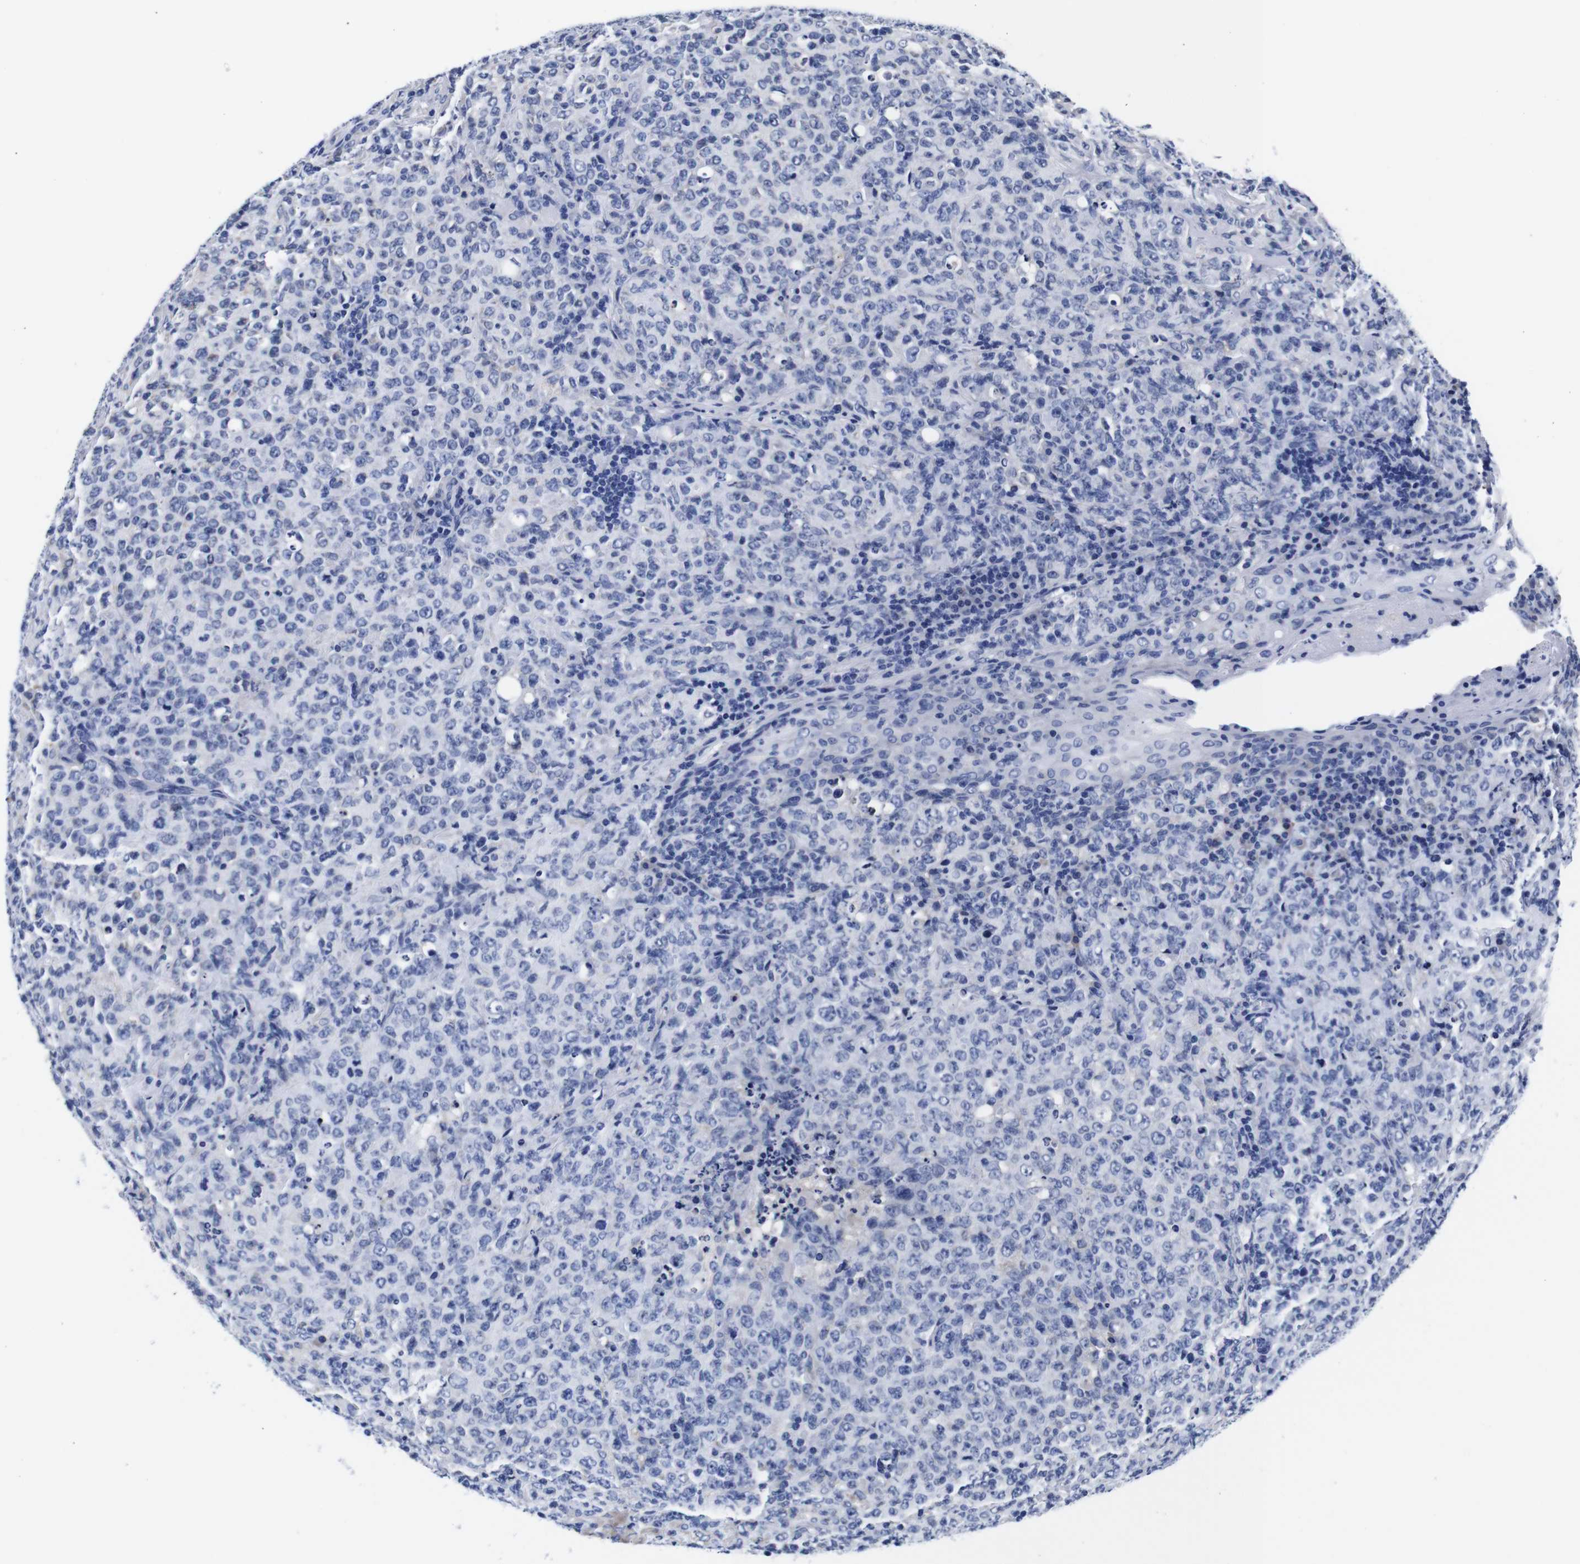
{"staining": {"intensity": "negative", "quantity": "none", "location": "none"}, "tissue": "lymphoma", "cell_type": "Tumor cells", "image_type": "cancer", "snomed": [{"axis": "morphology", "description": "Malignant lymphoma, non-Hodgkin's type, High grade"}, {"axis": "topography", "description": "Tonsil"}], "caption": "This histopathology image is of lymphoma stained with immunohistochemistry to label a protein in brown with the nuclei are counter-stained blue. There is no staining in tumor cells.", "gene": "CLEC4G", "patient": {"sex": "female", "age": 36}}